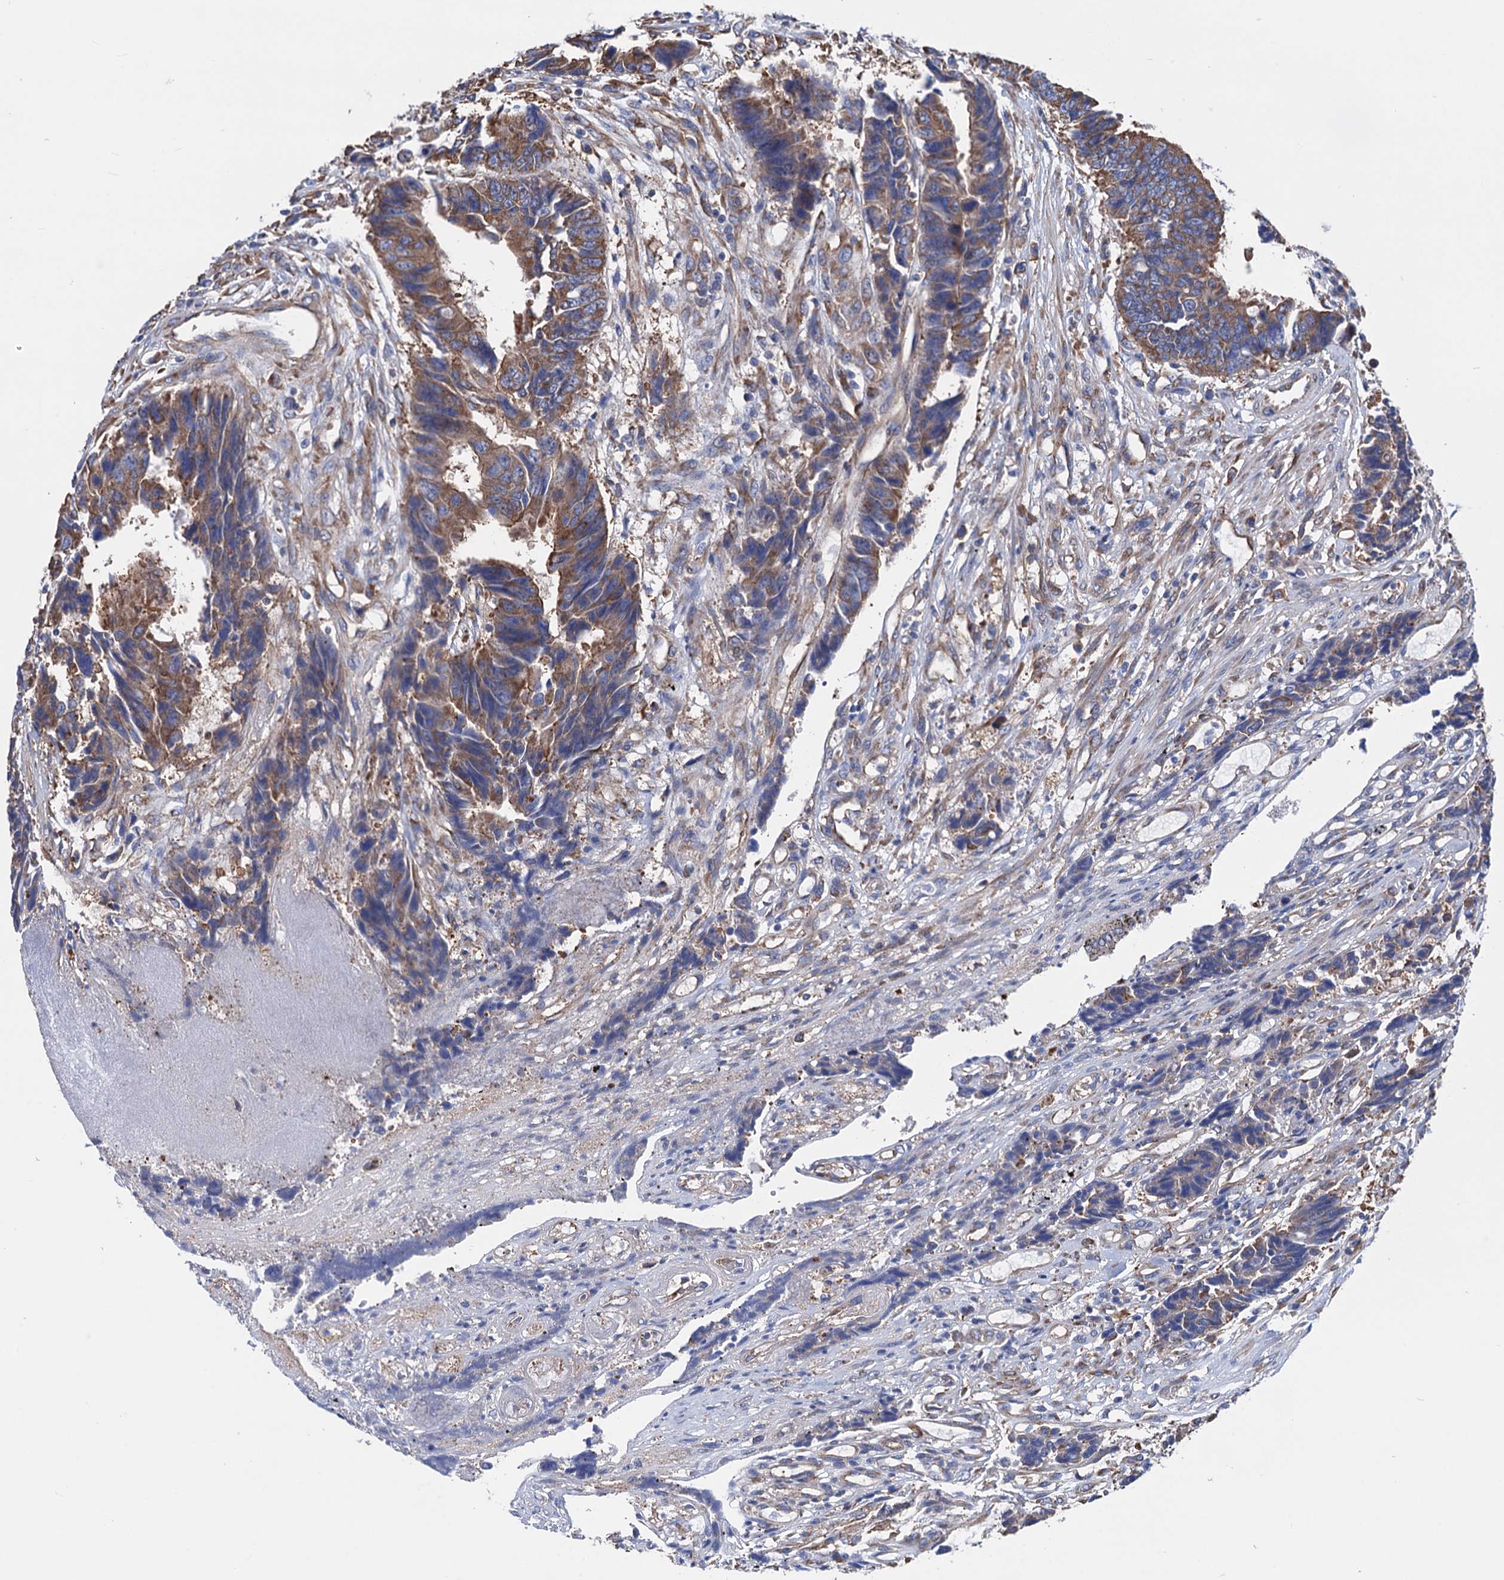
{"staining": {"intensity": "moderate", "quantity": ">75%", "location": "cytoplasmic/membranous"}, "tissue": "colorectal cancer", "cell_type": "Tumor cells", "image_type": "cancer", "snomed": [{"axis": "morphology", "description": "Adenocarcinoma, NOS"}, {"axis": "topography", "description": "Rectum"}], "caption": "Moderate cytoplasmic/membranous protein staining is appreciated in about >75% of tumor cells in colorectal cancer (adenocarcinoma).", "gene": "SLC12A7", "patient": {"sex": "male", "age": 84}}